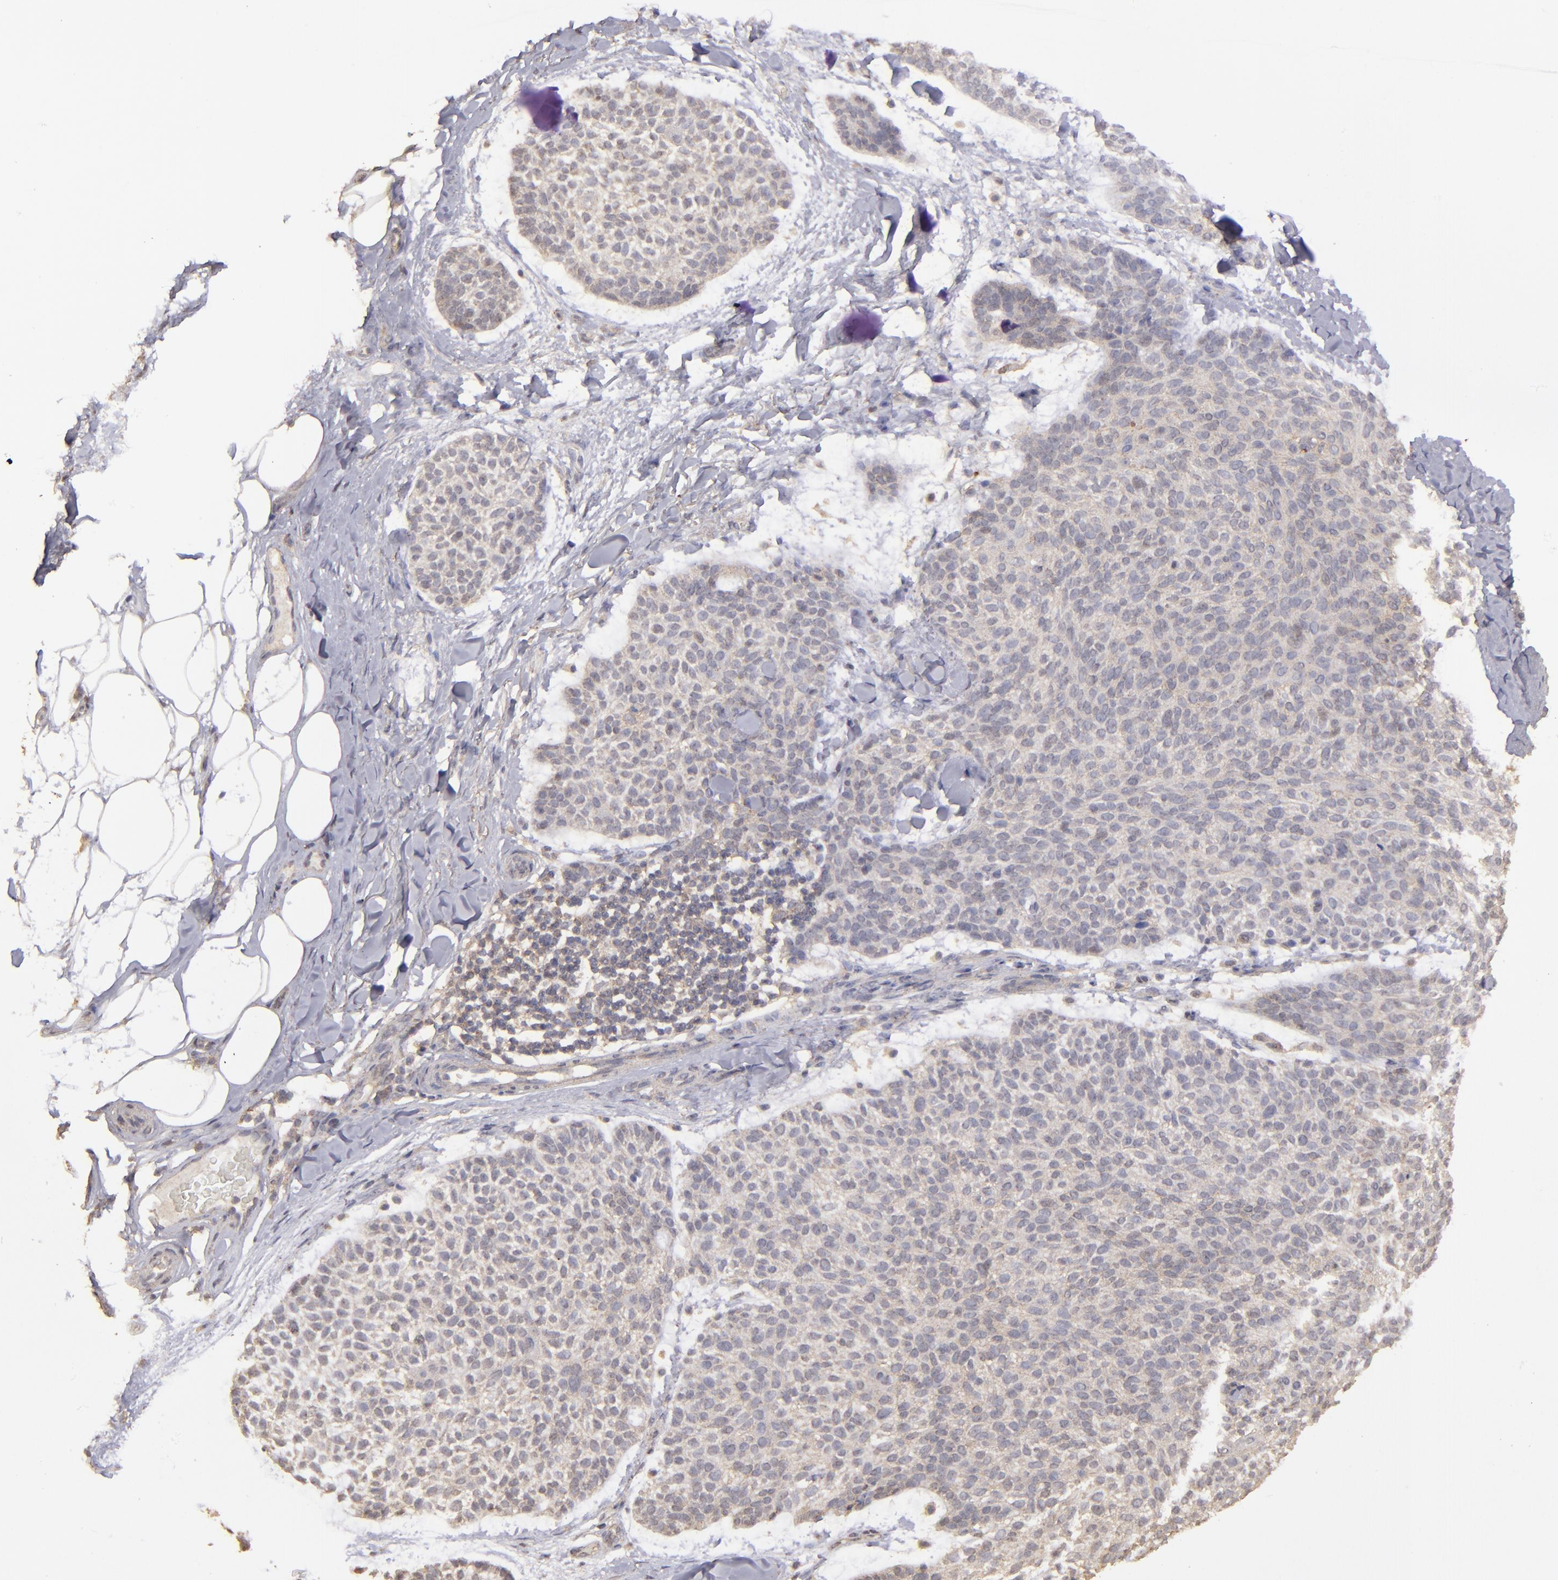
{"staining": {"intensity": "weak", "quantity": ">75%", "location": "cytoplasmic/membranous"}, "tissue": "skin cancer", "cell_type": "Tumor cells", "image_type": "cancer", "snomed": [{"axis": "morphology", "description": "Normal tissue, NOS"}, {"axis": "morphology", "description": "Basal cell carcinoma"}, {"axis": "topography", "description": "Skin"}], "caption": "A micrograph showing weak cytoplasmic/membranous expression in about >75% of tumor cells in skin basal cell carcinoma, as visualized by brown immunohistochemical staining.", "gene": "FAT1", "patient": {"sex": "female", "age": 70}}